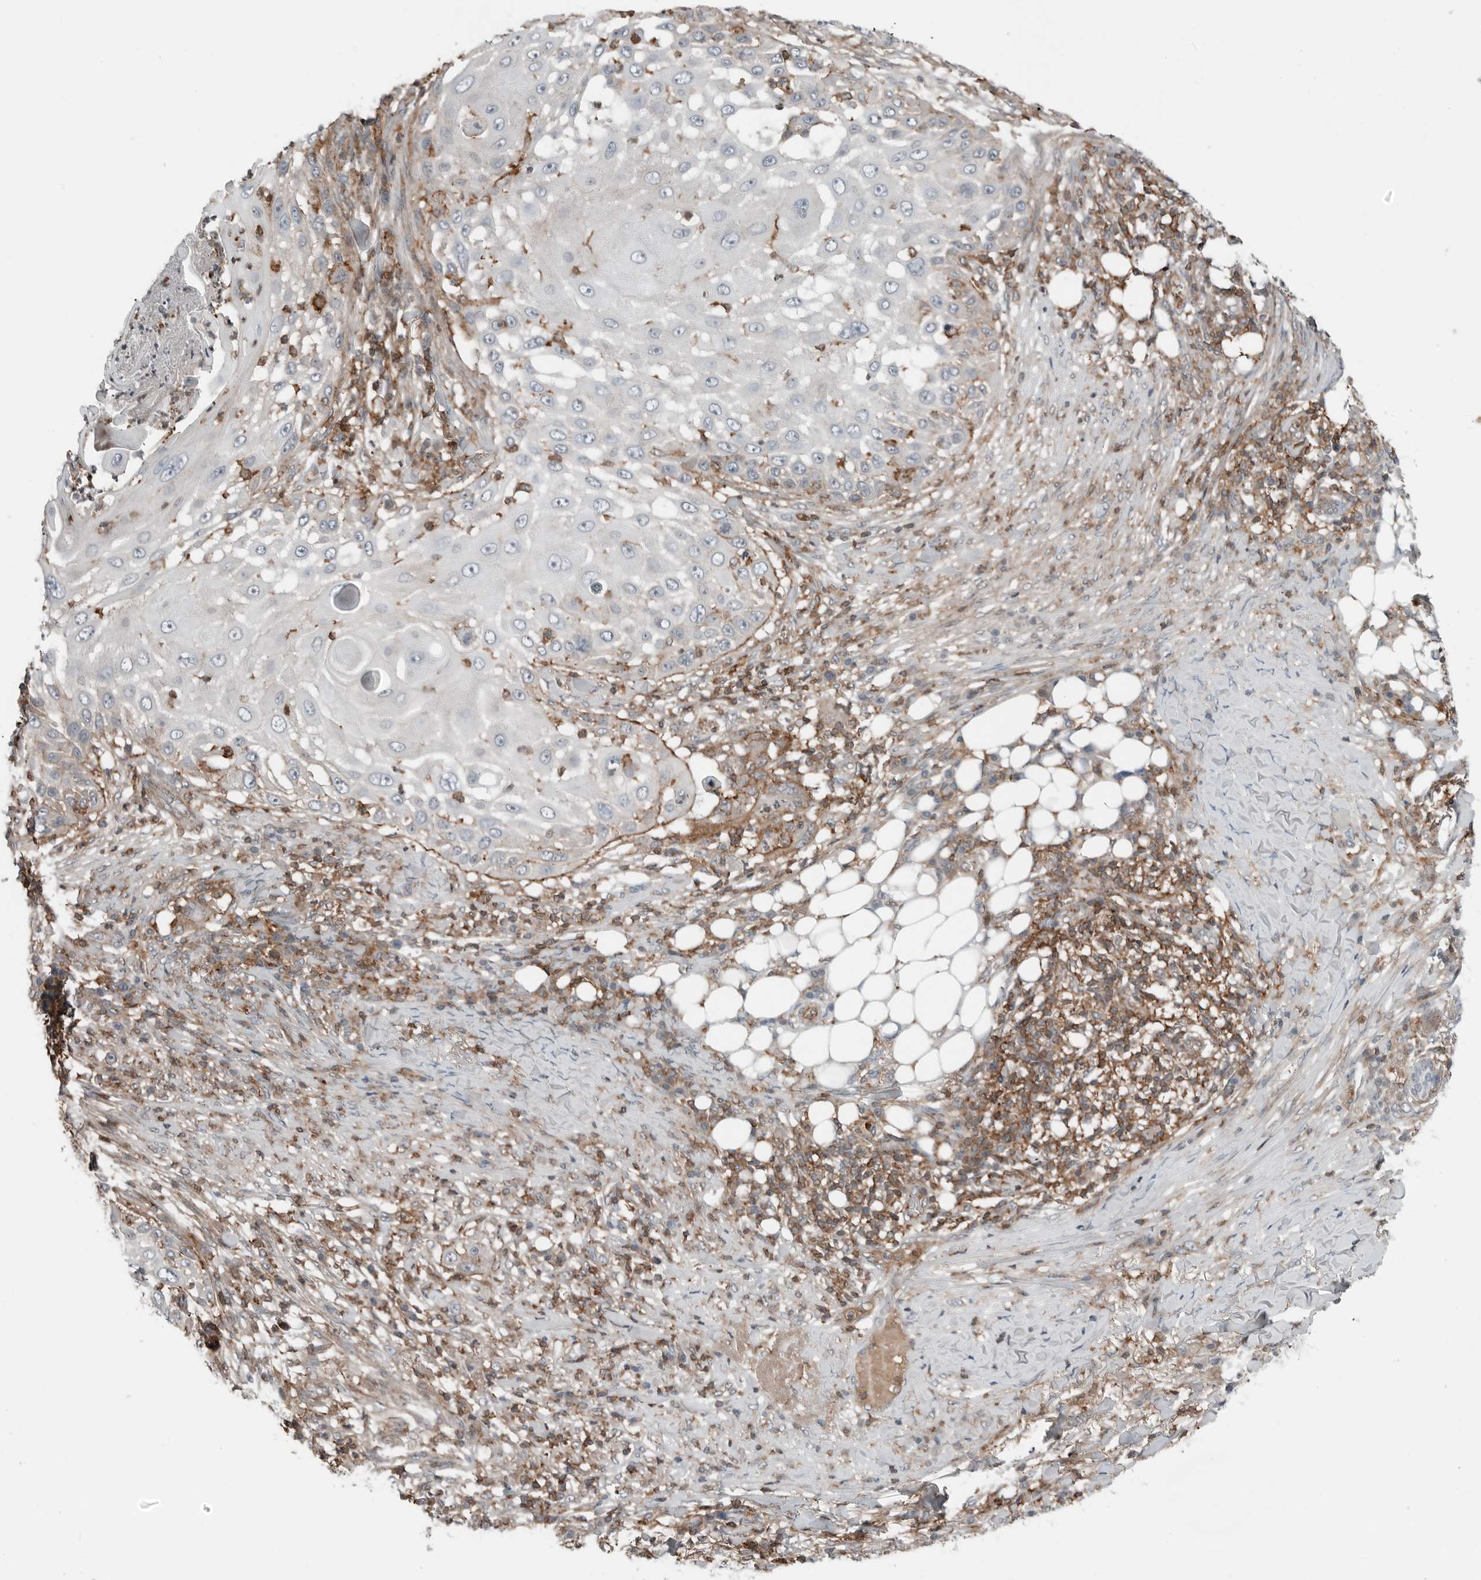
{"staining": {"intensity": "moderate", "quantity": "<25%", "location": "cytoplasmic/membranous"}, "tissue": "skin cancer", "cell_type": "Tumor cells", "image_type": "cancer", "snomed": [{"axis": "morphology", "description": "Squamous cell carcinoma, NOS"}, {"axis": "topography", "description": "Skin"}], "caption": "IHC staining of skin cancer, which exhibits low levels of moderate cytoplasmic/membranous staining in approximately <25% of tumor cells indicating moderate cytoplasmic/membranous protein staining. The staining was performed using DAB (3,3'-diaminobenzidine) (brown) for protein detection and nuclei were counterstained in hematoxylin (blue).", "gene": "LEFTY2", "patient": {"sex": "female", "age": 44}}